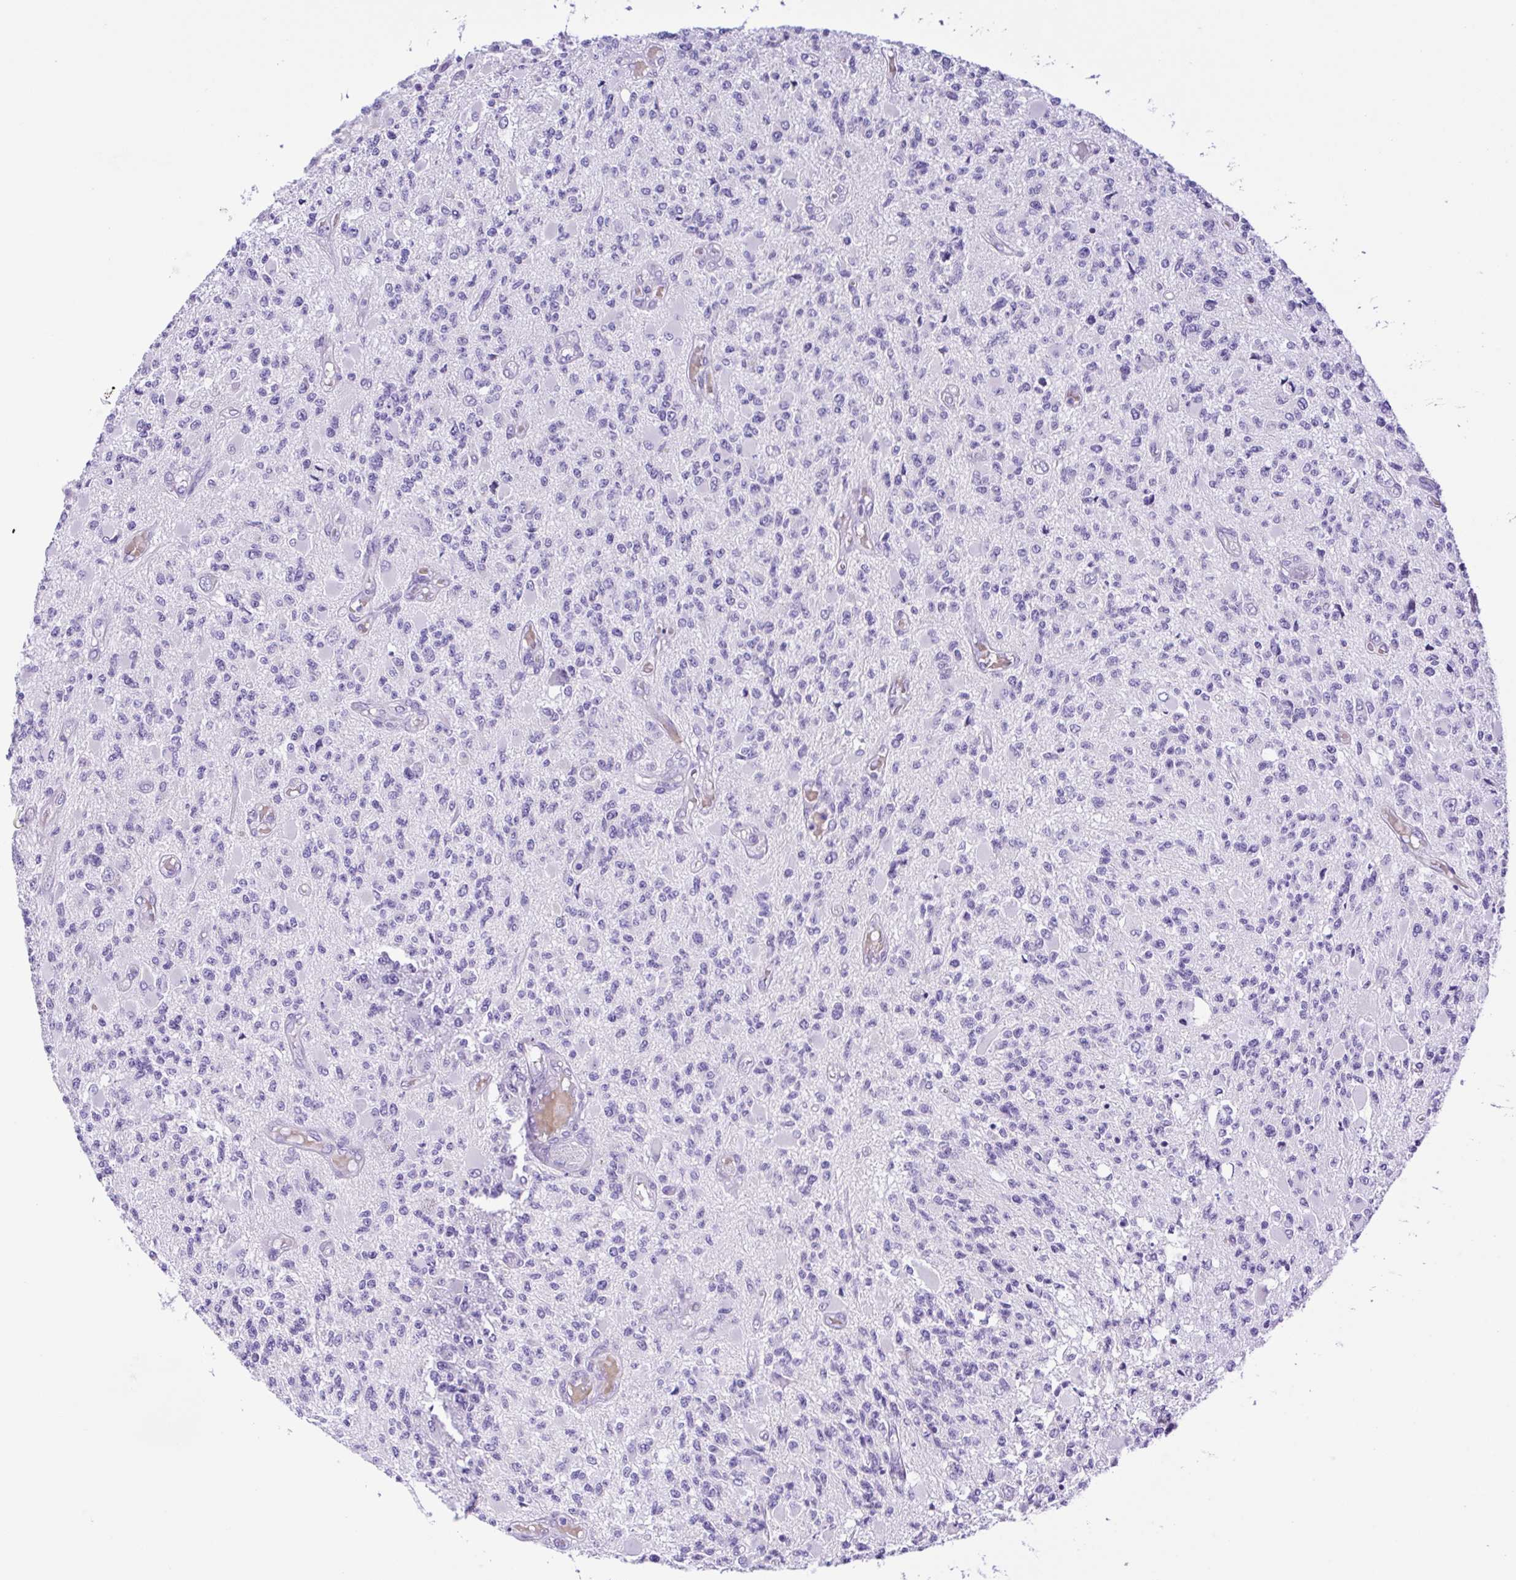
{"staining": {"intensity": "negative", "quantity": "none", "location": "none"}, "tissue": "glioma", "cell_type": "Tumor cells", "image_type": "cancer", "snomed": [{"axis": "morphology", "description": "Glioma, malignant, High grade"}, {"axis": "topography", "description": "Brain"}], "caption": "This is an IHC micrograph of human high-grade glioma (malignant). There is no staining in tumor cells.", "gene": "CD72", "patient": {"sex": "female", "age": 63}}